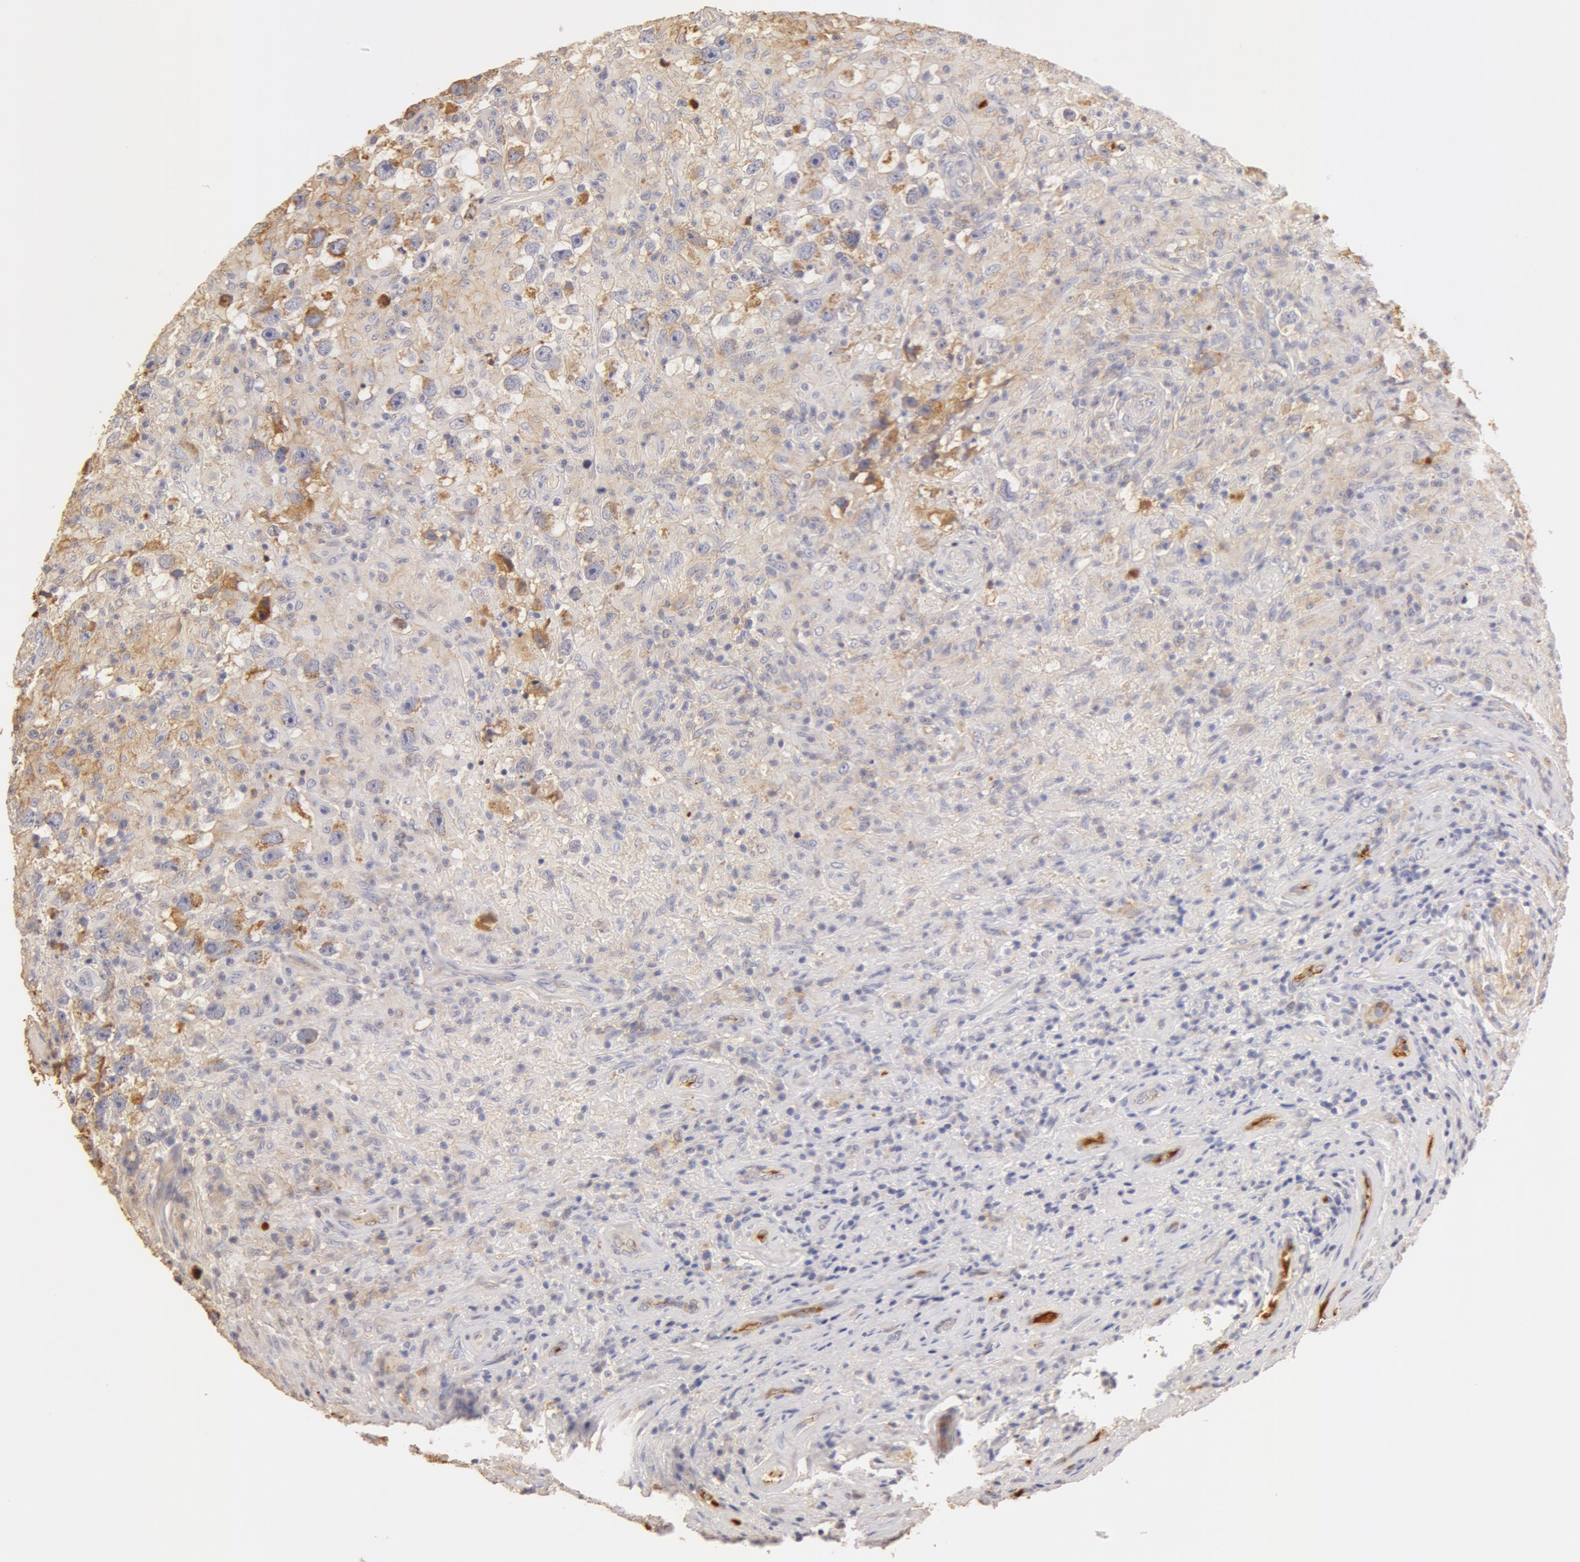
{"staining": {"intensity": "weak", "quantity": ">75%", "location": "cytoplasmic/membranous"}, "tissue": "testis cancer", "cell_type": "Tumor cells", "image_type": "cancer", "snomed": [{"axis": "morphology", "description": "Seminoma, NOS"}, {"axis": "topography", "description": "Testis"}], "caption": "Immunohistochemical staining of testis cancer (seminoma) demonstrates low levels of weak cytoplasmic/membranous protein positivity in about >75% of tumor cells.", "gene": "TF", "patient": {"sex": "male", "age": 34}}